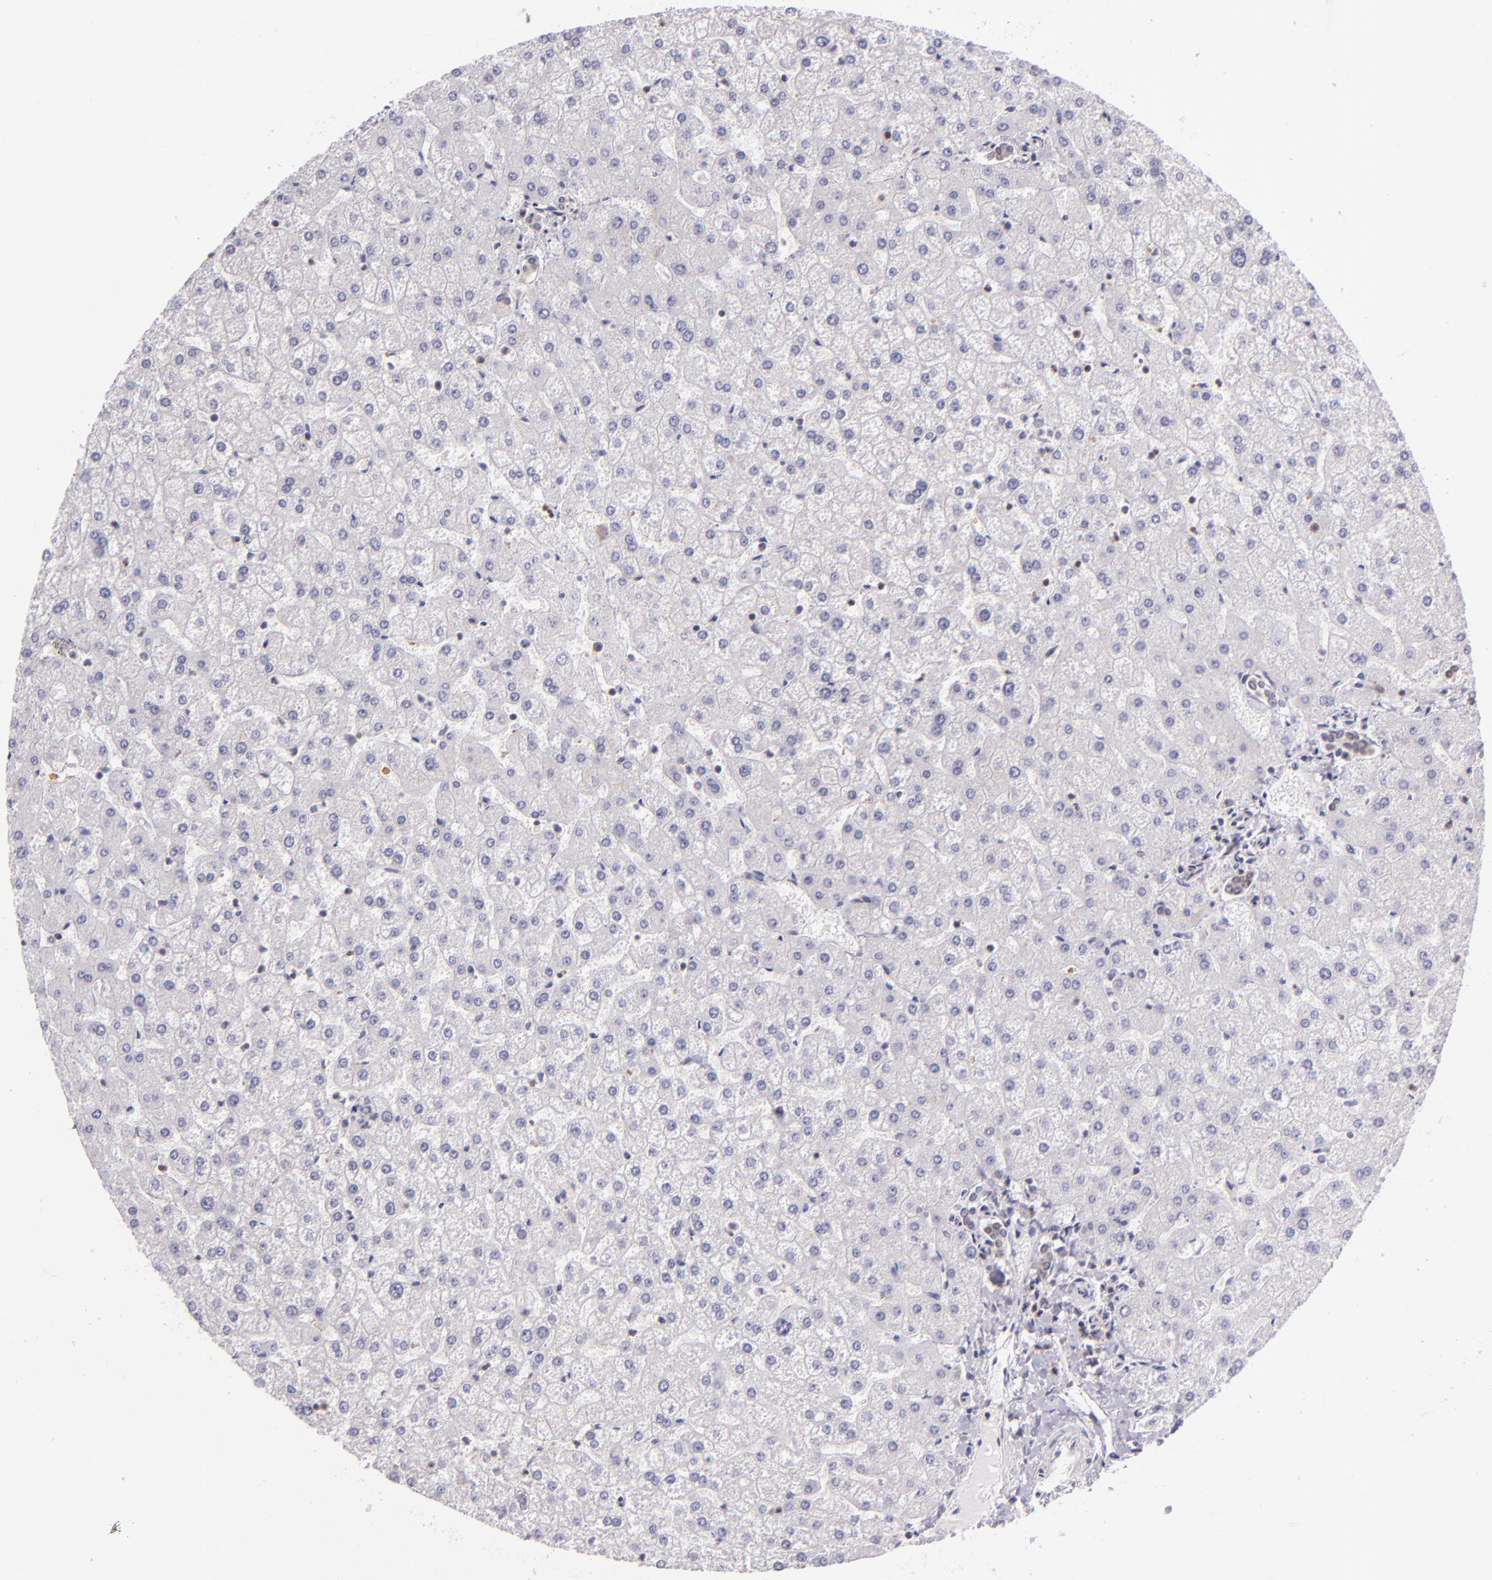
{"staining": {"intensity": "negative", "quantity": "none", "location": "none"}, "tissue": "liver", "cell_type": "Cholangiocytes", "image_type": "normal", "snomed": [{"axis": "morphology", "description": "Normal tissue, NOS"}, {"axis": "topography", "description": "Liver"}], "caption": "Protein analysis of benign liver displays no significant staining in cholangiocytes.", "gene": "UPF3B", "patient": {"sex": "female", "age": 32}}